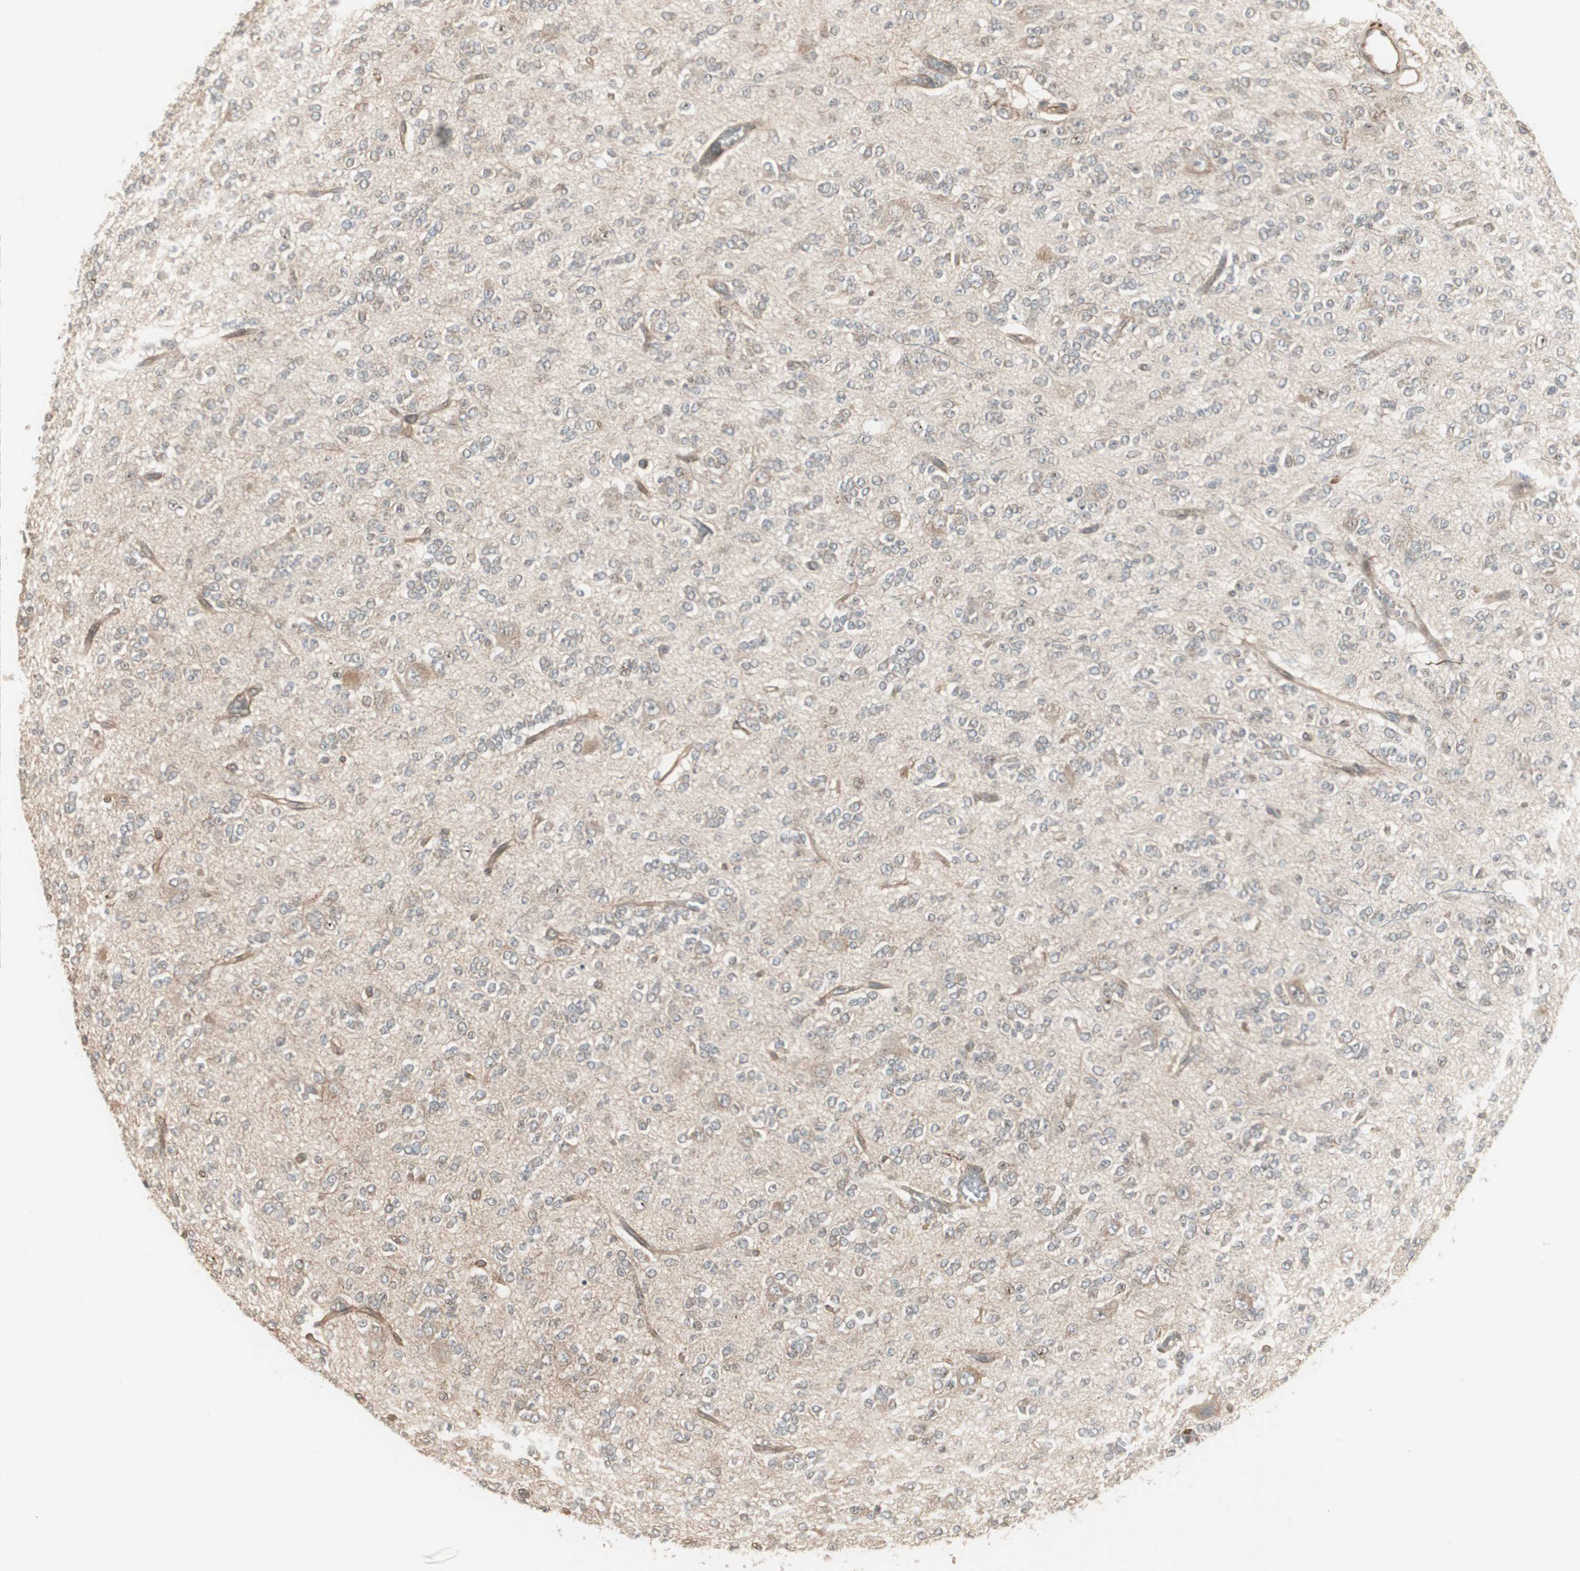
{"staining": {"intensity": "weak", "quantity": "25%-75%", "location": "cytoplasmic/membranous"}, "tissue": "glioma", "cell_type": "Tumor cells", "image_type": "cancer", "snomed": [{"axis": "morphology", "description": "Glioma, malignant, Low grade"}, {"axis": "topography", "description": "Brain"}], "caption": "Protein staining displays weak cytoplasmic/membranous expression in approximately 25%-75% of tumor cells in glioma. Nuclei are stained in blue.", "gene": "PFDN1", "patient": {"sex": "male", "age": 38}}